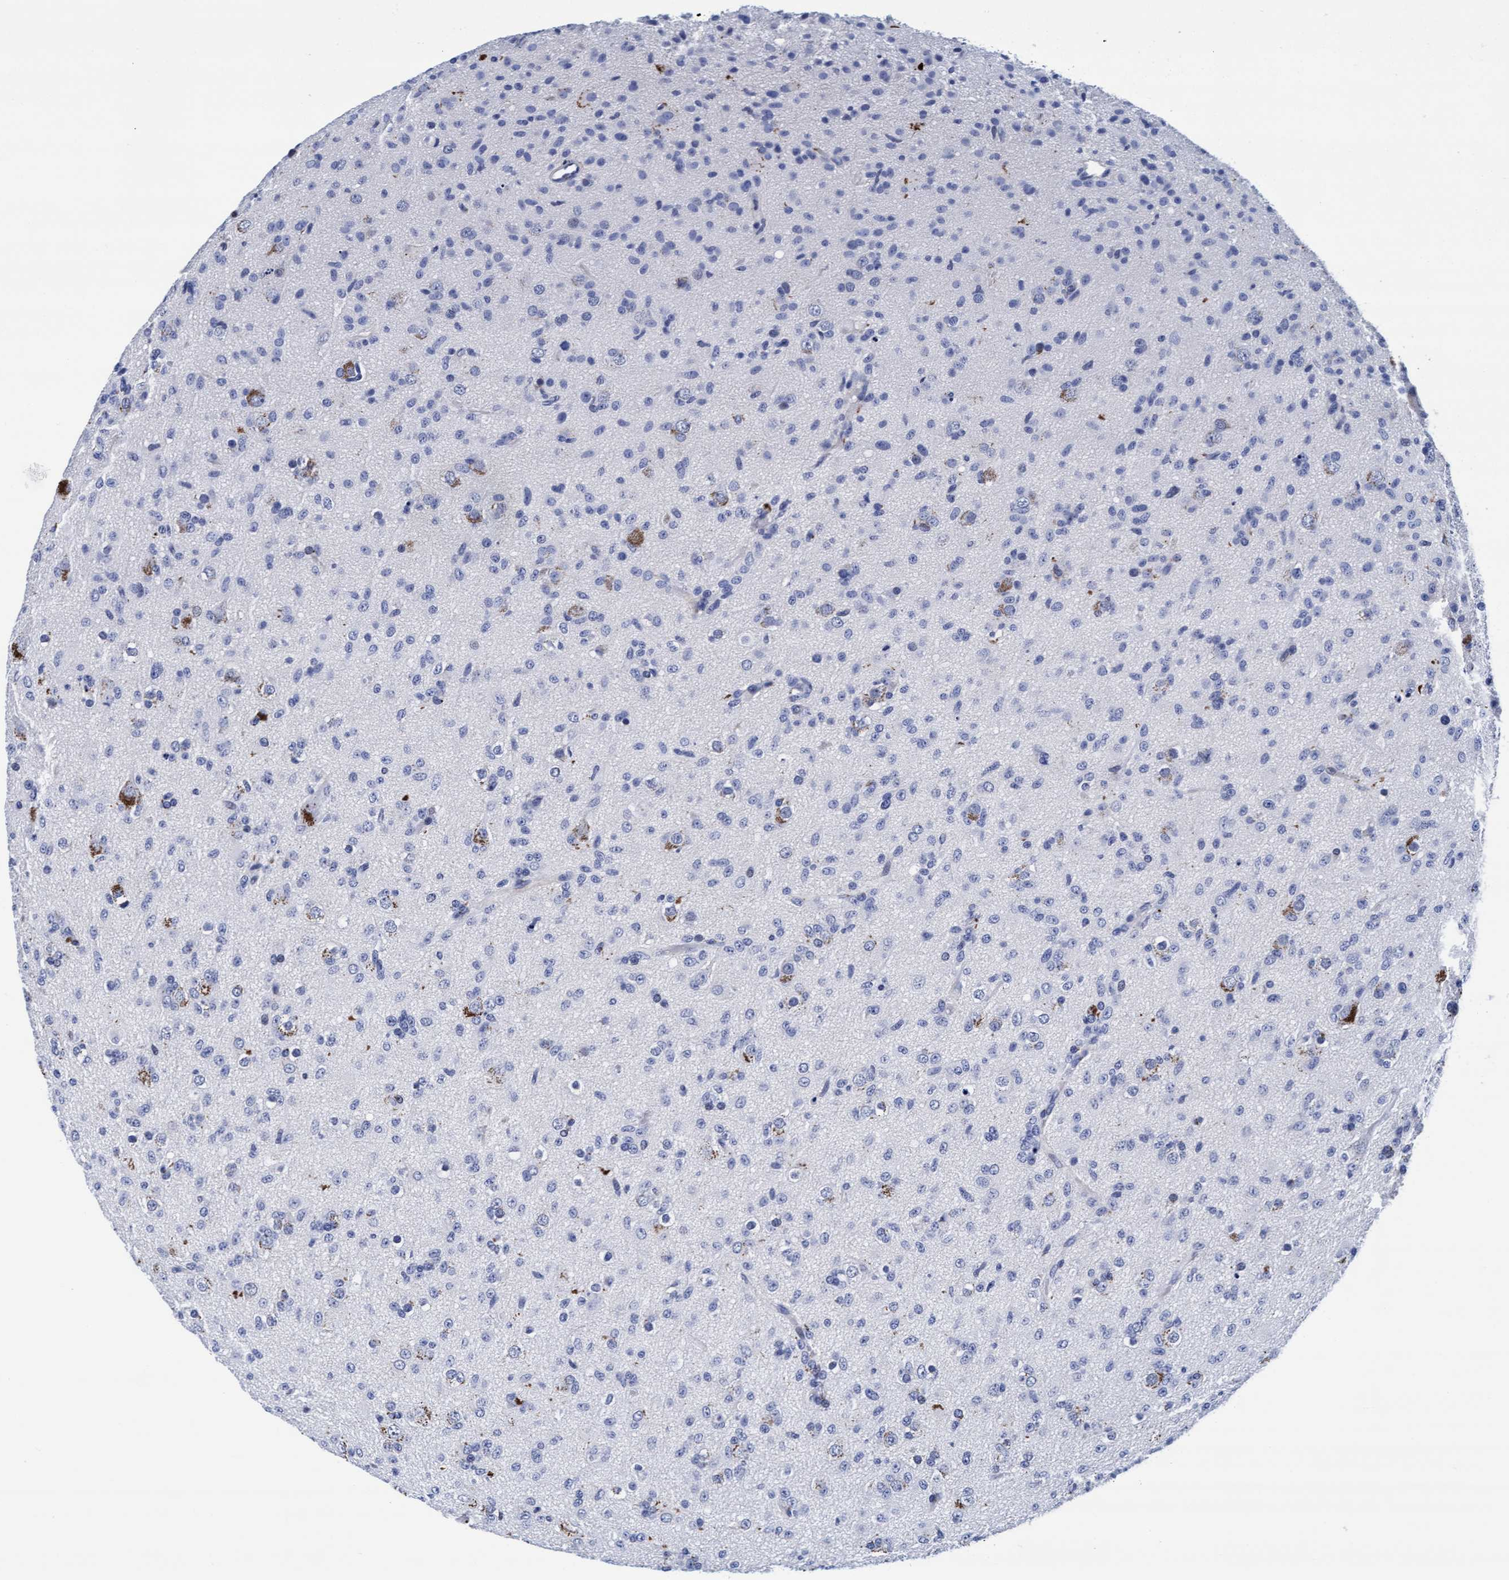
{"staining": {"intensity": "weak", "quantity": "<25%", "location": "cytoplasmic/membranous"}, "tissue": "glioma", "cell_type": "Tumor cells", "image_type": "cancer", "snomed": [{"axis": "morphology", "description": "Glioma, malignant, Low grade"}, {"axis": "topography", "description": "Brain"}], "caption": "Tumor cells are negative for brown protein staining in glioma. Nuclei are stained in blue.", "gene": "ARSG", "patient": {"sex": "male", "age": 65}}